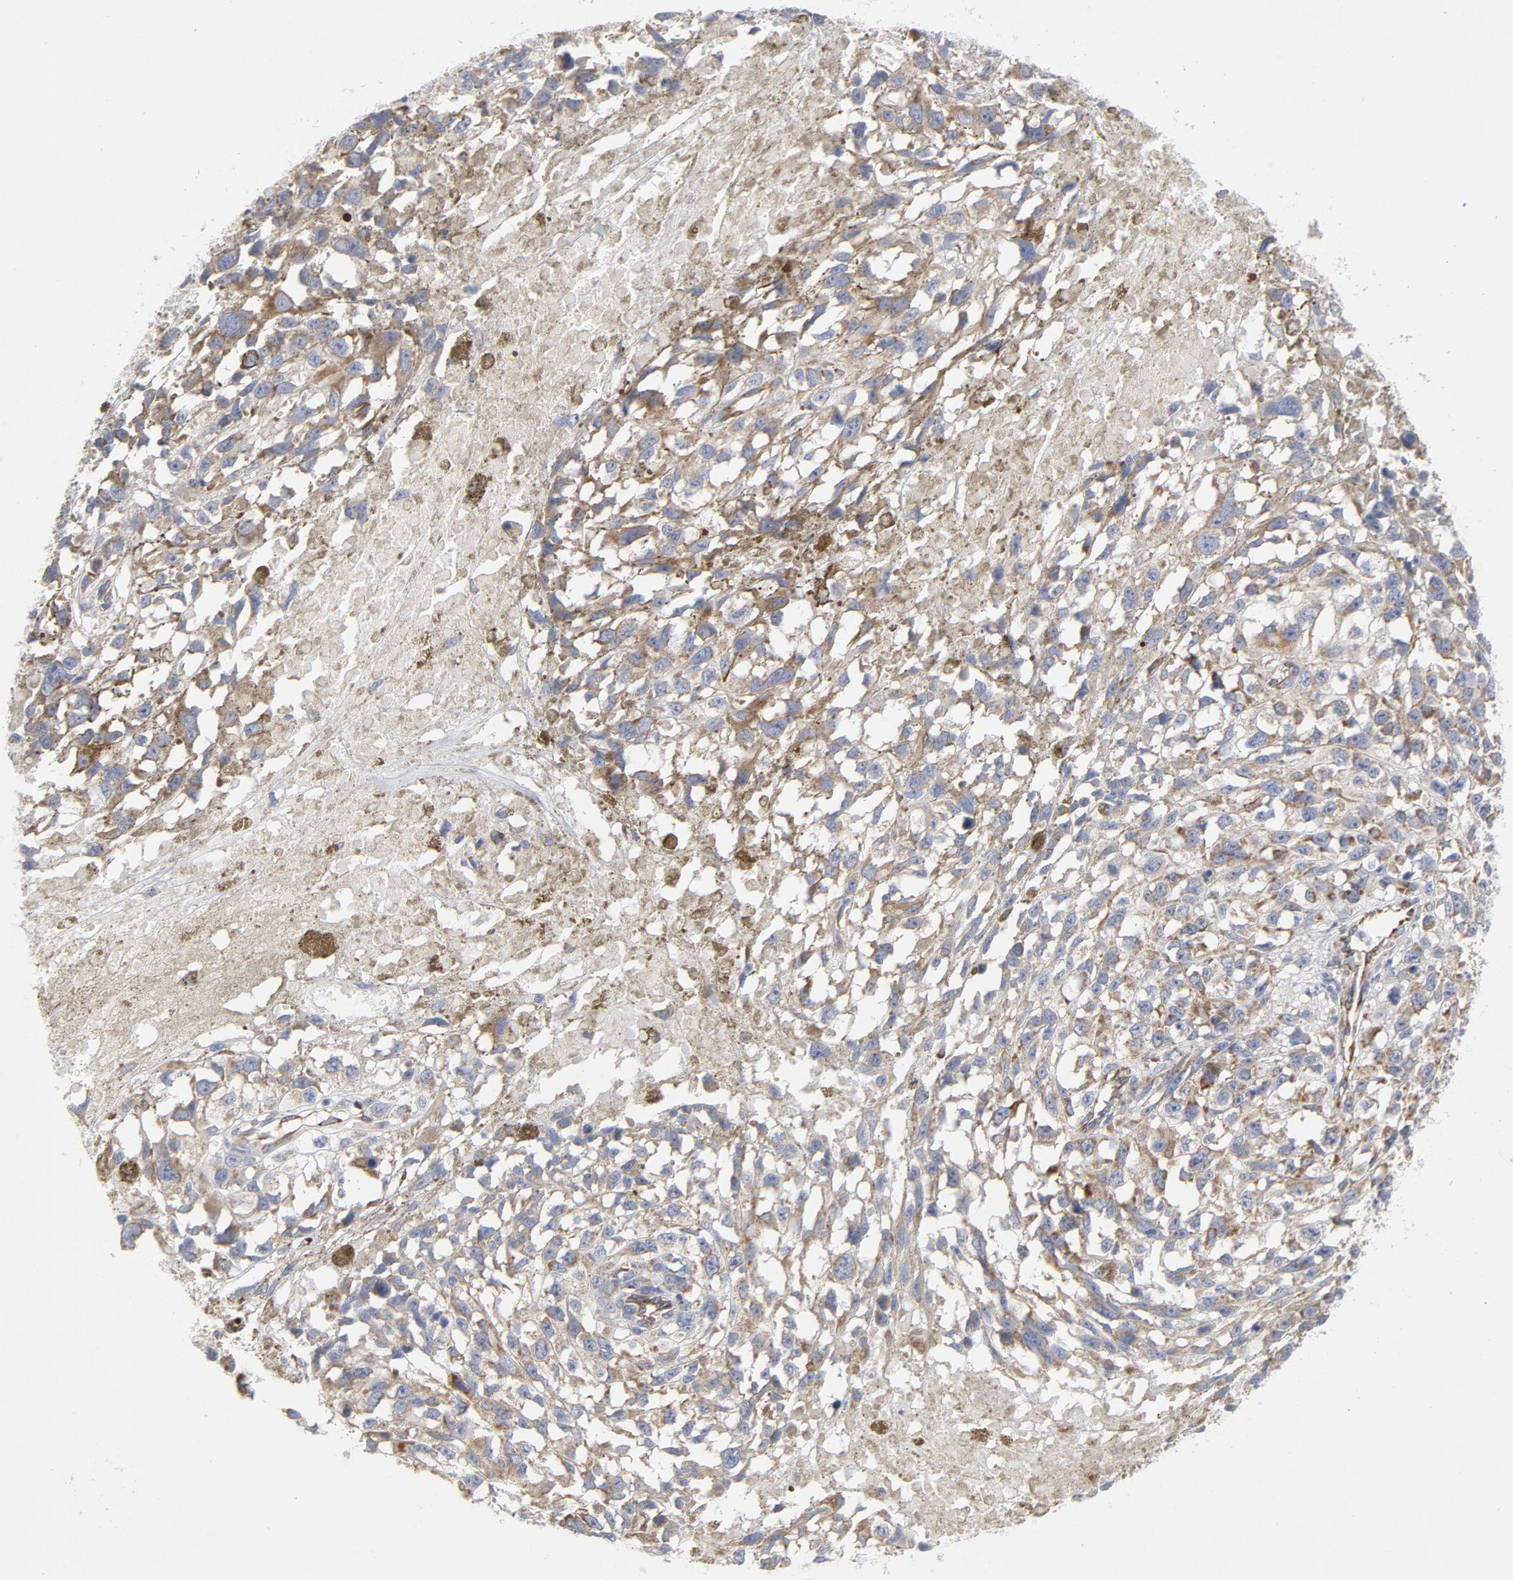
{"staining": {"intensity": "moderate", "quantity": ">75%", "location": "cytoplasmic/membranous"}, "tissue": "melanoma", "cell_type": "Tumor cells", "image_type": "cancer", "snomed": [{"axis": "morphology", "description": "Malignant melanoma, Metastatic site"}, {"axis": "topography", "description": "Lymph node"}], "caption": "Immunohistochemical staining of human melanoma exhibits medium levels of moderate cytoplasmic/membranous protein positivity in approximately >75% of tumor cells.", "gene": "OXA1L", "patient": {"sex": "male", "age": 59}}